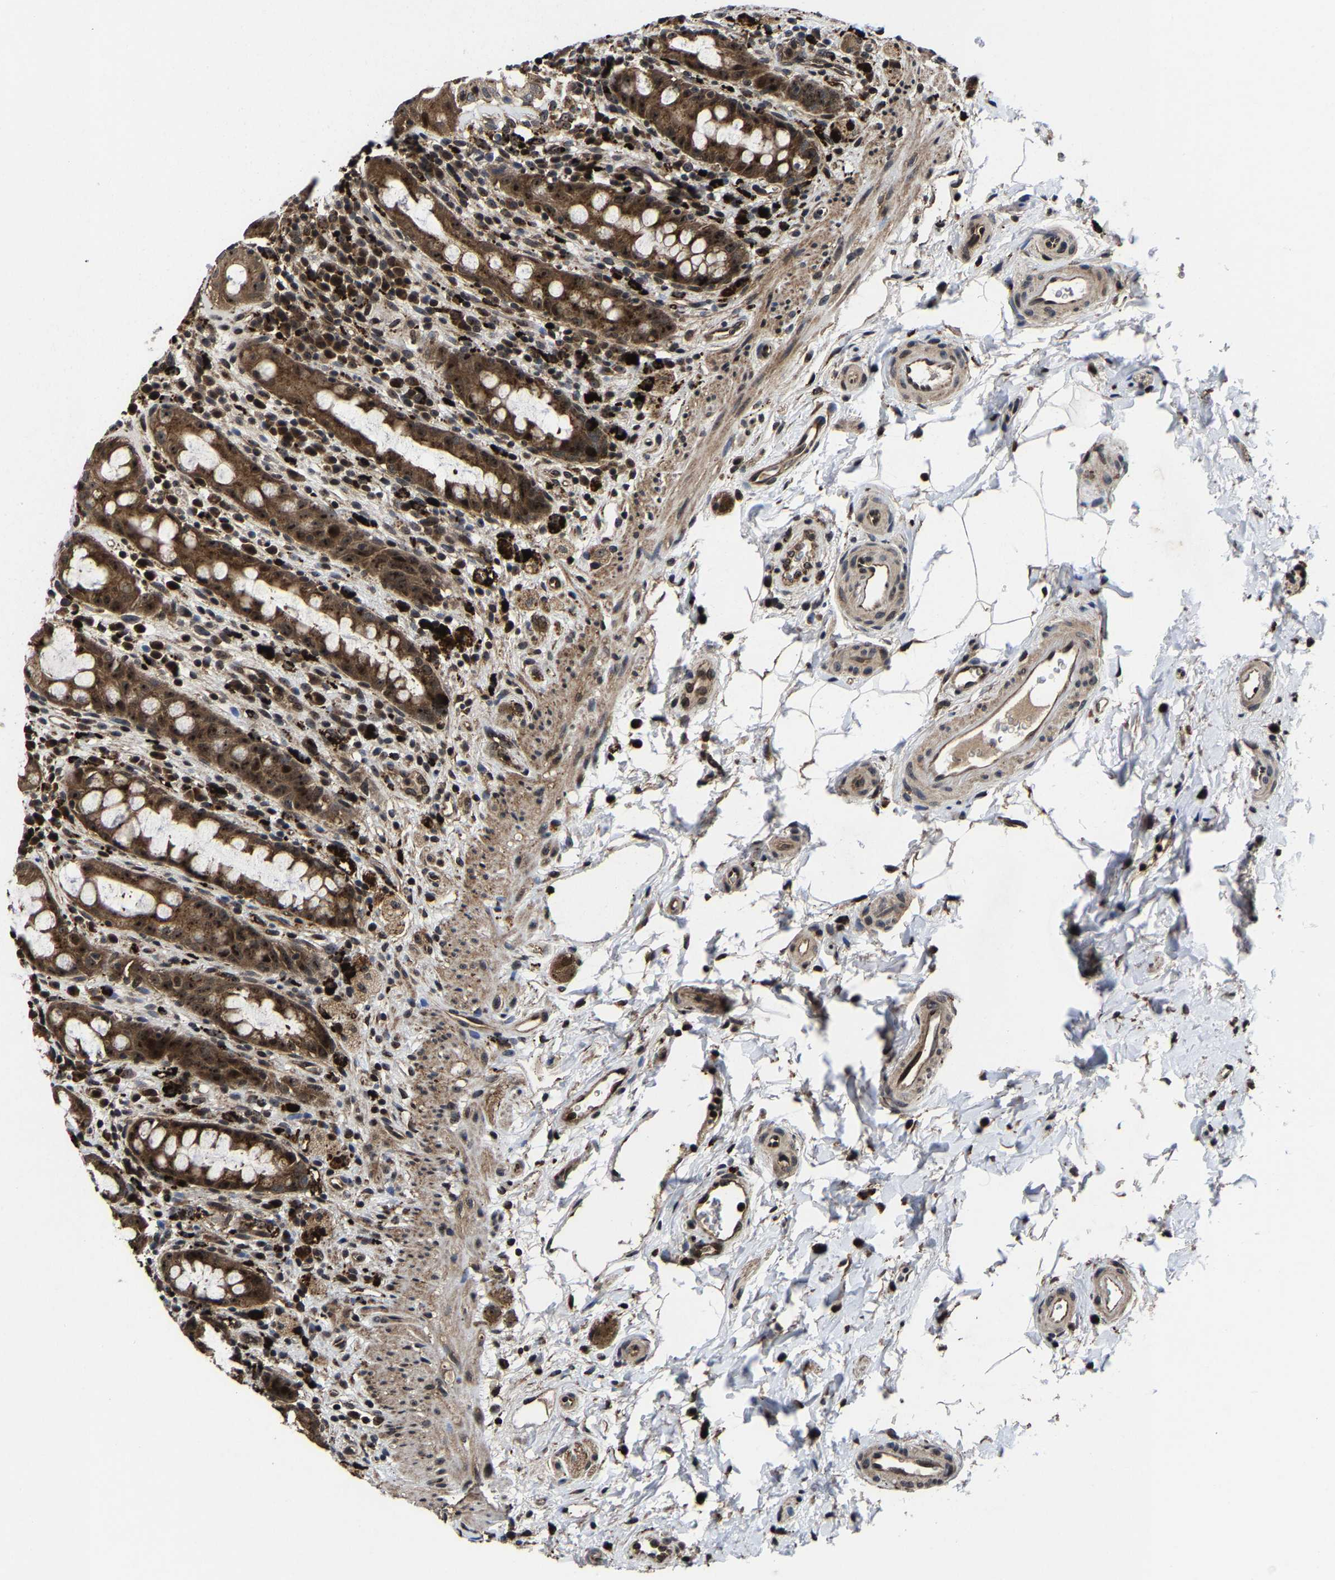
{"staining": {"intensity": "strong", "quantity": ">75%", "location": "cytoplasmic/membranous,nuclear"}, "tissue": "rectum", "cell_type": "Glandular cells", "image_type": "normal", "snomed": [{"axis": "morphology", "description": "Normal tissue, NOS"}, {"axis": "topography", "description": "Rectum"}], "caption": "High-magnification brightfield microscopy of unremarkable rectum stained with DAB (brown) and counterstained with hematoxylin (blue). glandular cells exhibit strong cytoplasmic/membranous,nuclear expression is seen in approximately>75% of cells. Nuclei are stained in blue.", "gene": "ZCCHC7", "patient": {"sex": "male", "age": 44}}